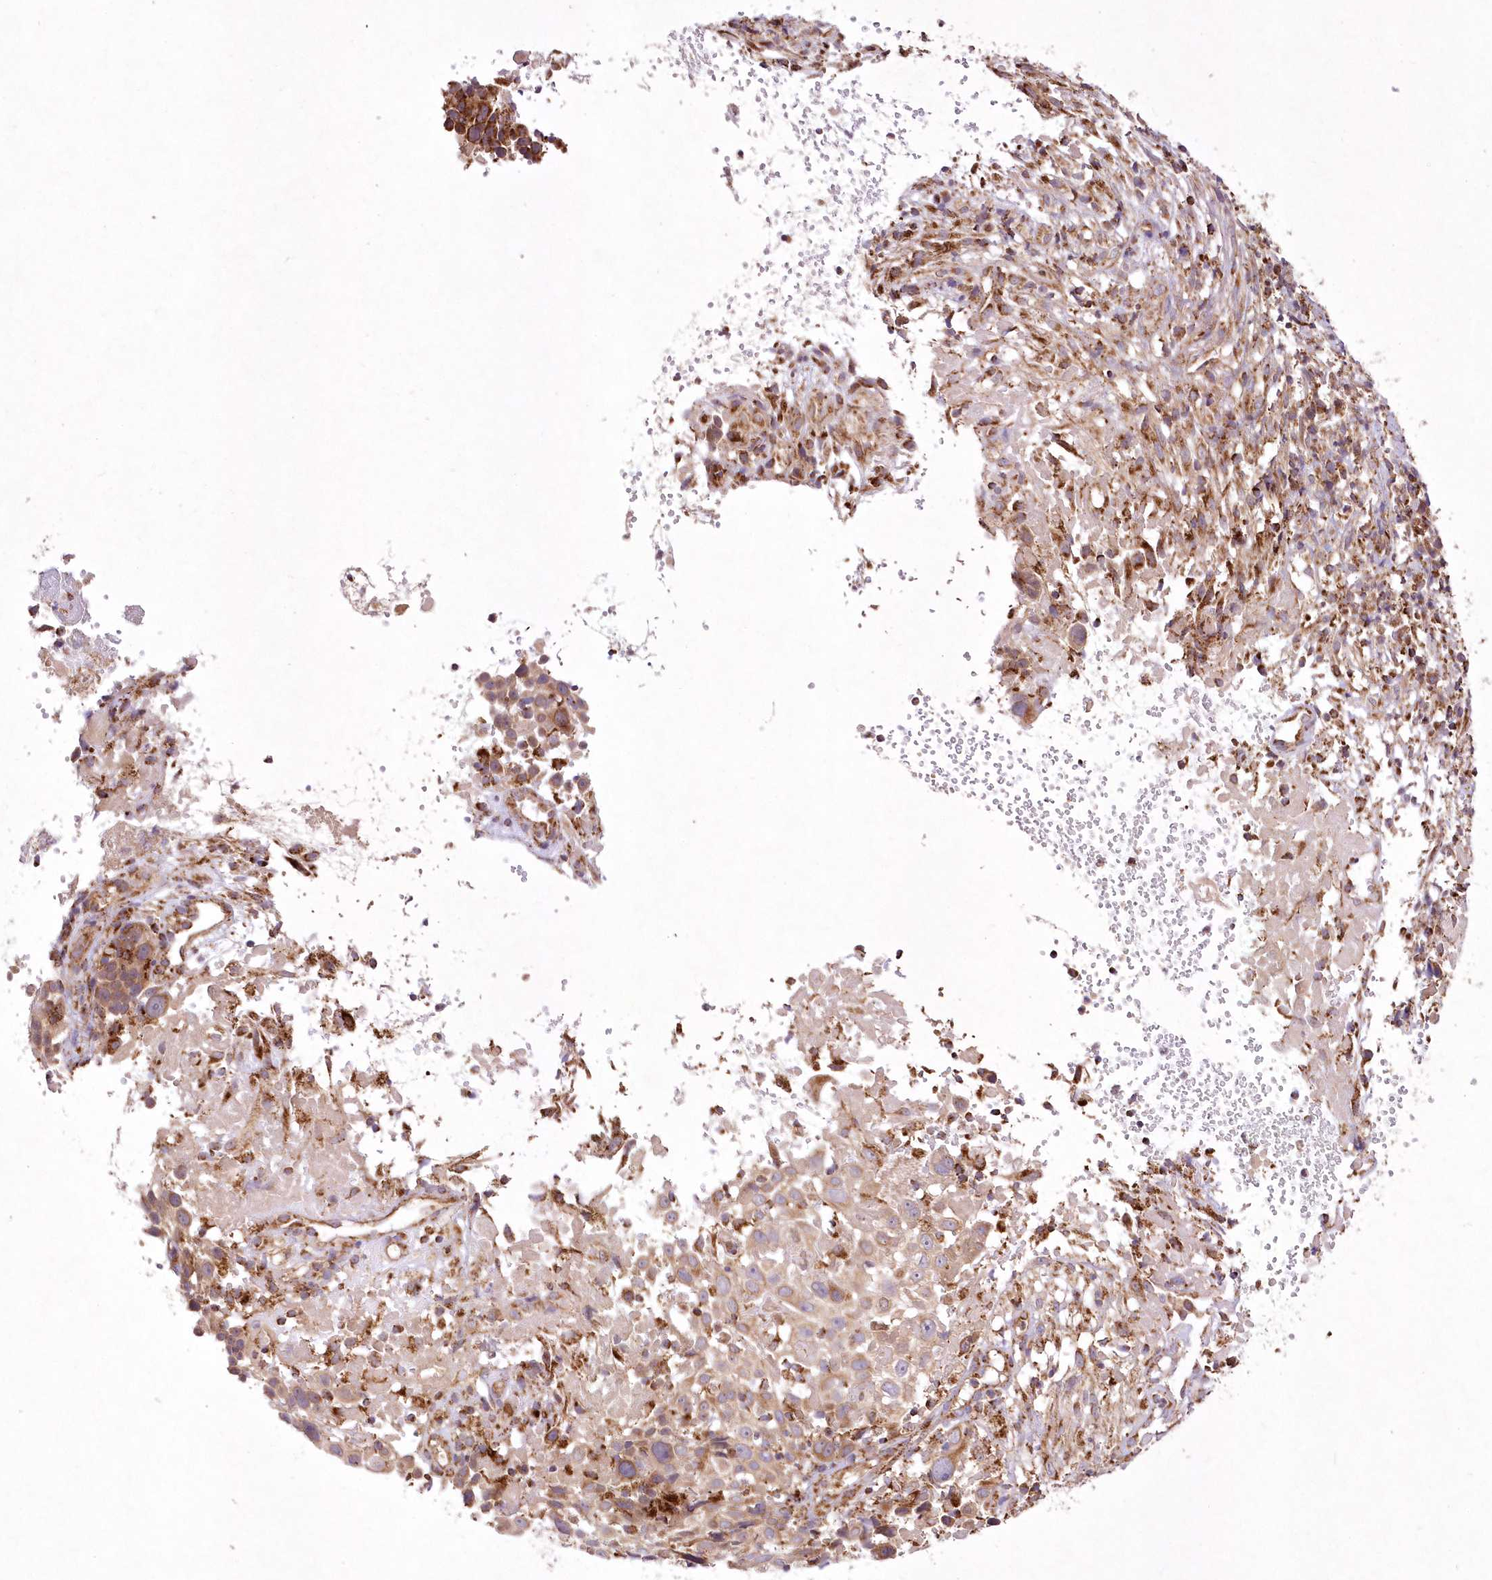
{"staining": {"intensity": "moderate", "quantity": ">75%", "location": "cytoplasmic/membranous"}, "tissue": "cervical cancer", "cell_type": "Tumor cells", "image_type": "cancer", "snomed": [{"axis": "morphology", "description": "Squamous cell carcinoma, NOS"}, {"axis": "topography", "description": "Cervix"}], "caption": "This is an image of immunohistochemistry (IHC) staining of cervical cancer, which shows moderate staining in the cytoplasmic/membranous of tumor cells.", "gene": "ASNSD1", "patient": {"sex": "female", "age": 74}}